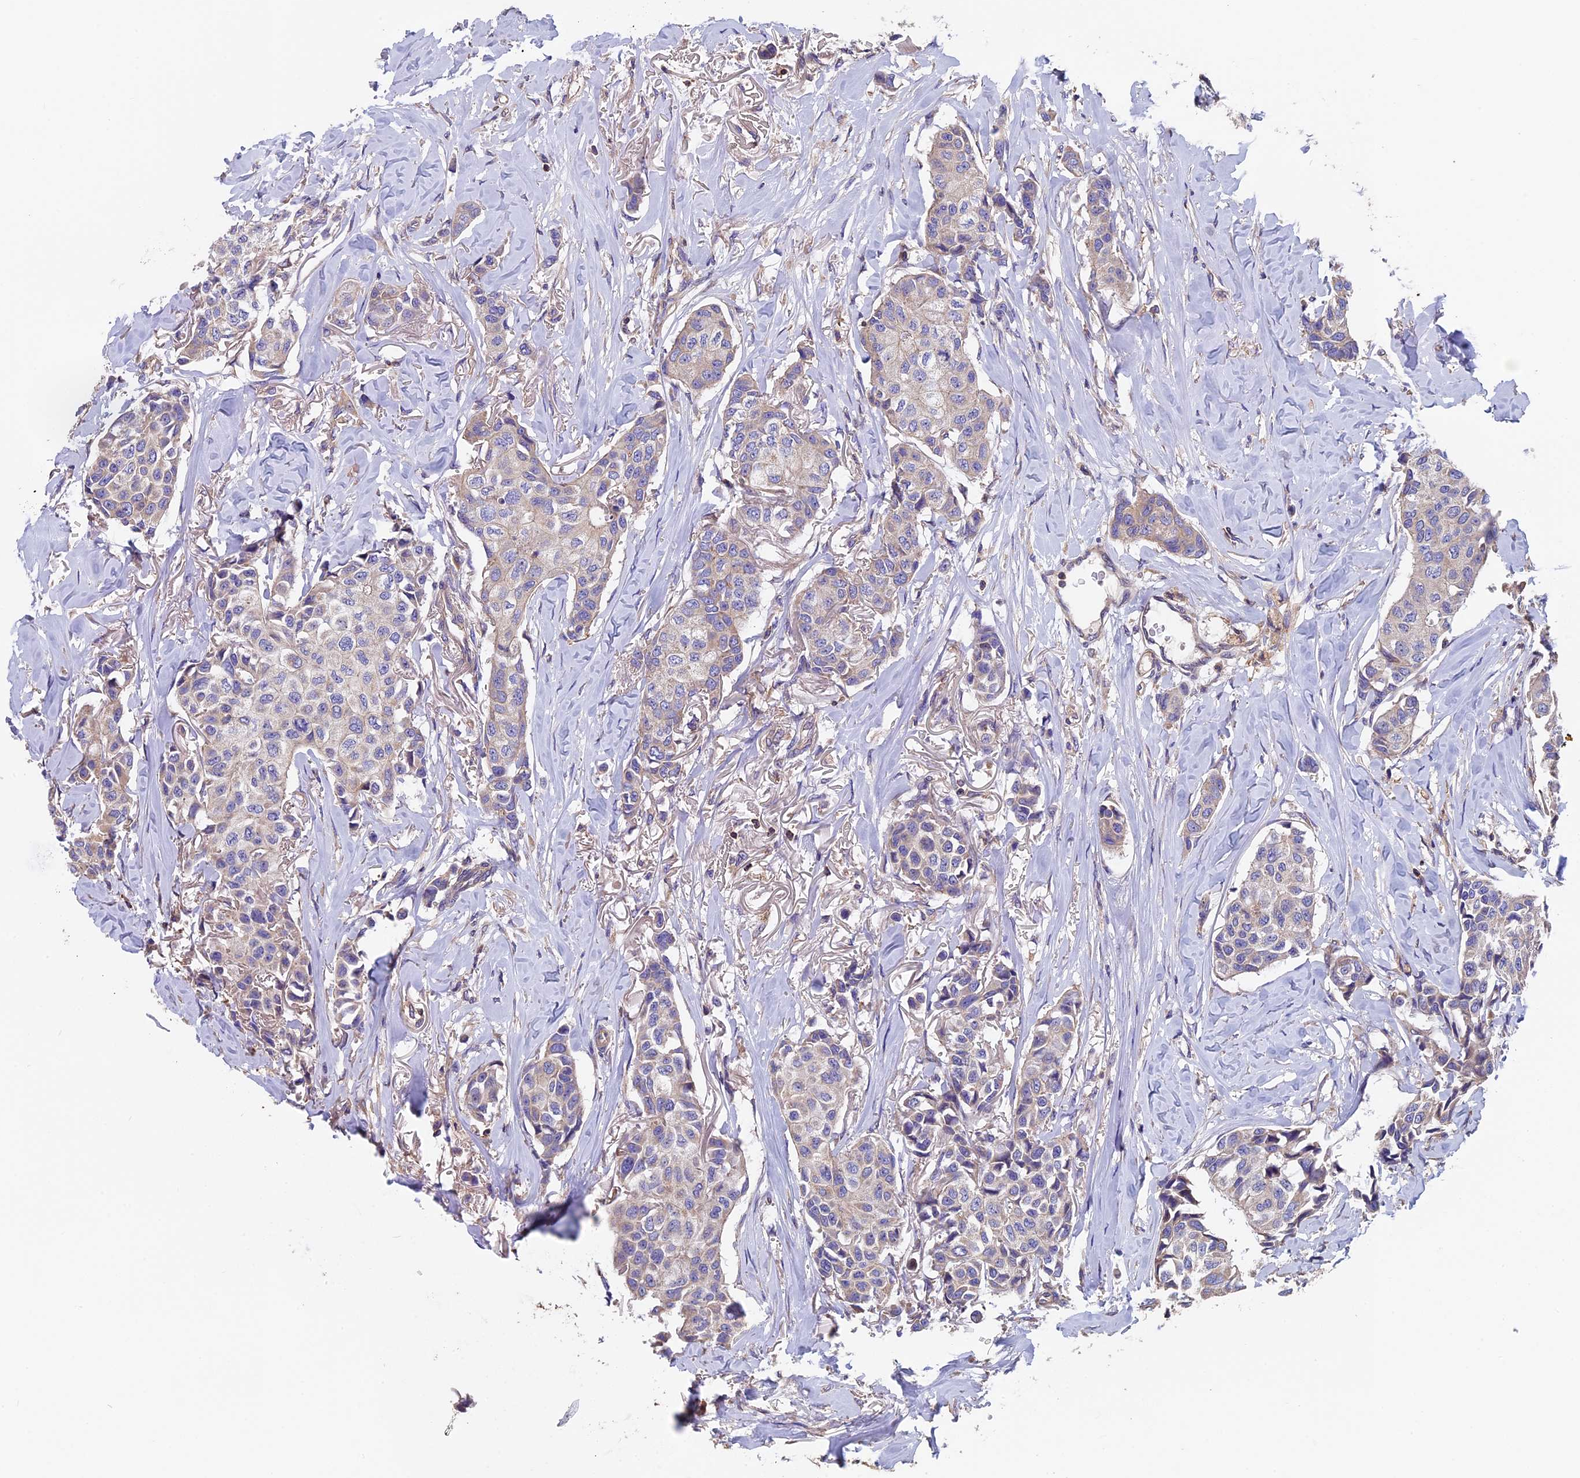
{"staining": {"intensity": "weak", "quantity": "<25%", "location": "cytoplasmic/membranous"}, "tissue": "breast cancer", "cell_type": "Tumor cells", "image_type": "cancer", "snomed": [{"axis": "morphology", "description": "Duct carcinoma"}, {"axis": "topography", "description": "Breast"}], "caption": "Invasive ductal carcinoma (breast) was stained to show a protein in brown. There is no significant staining in tumor cells.", "gene": "CCDC153", "patient": {"sex": "female", "age": 80}}